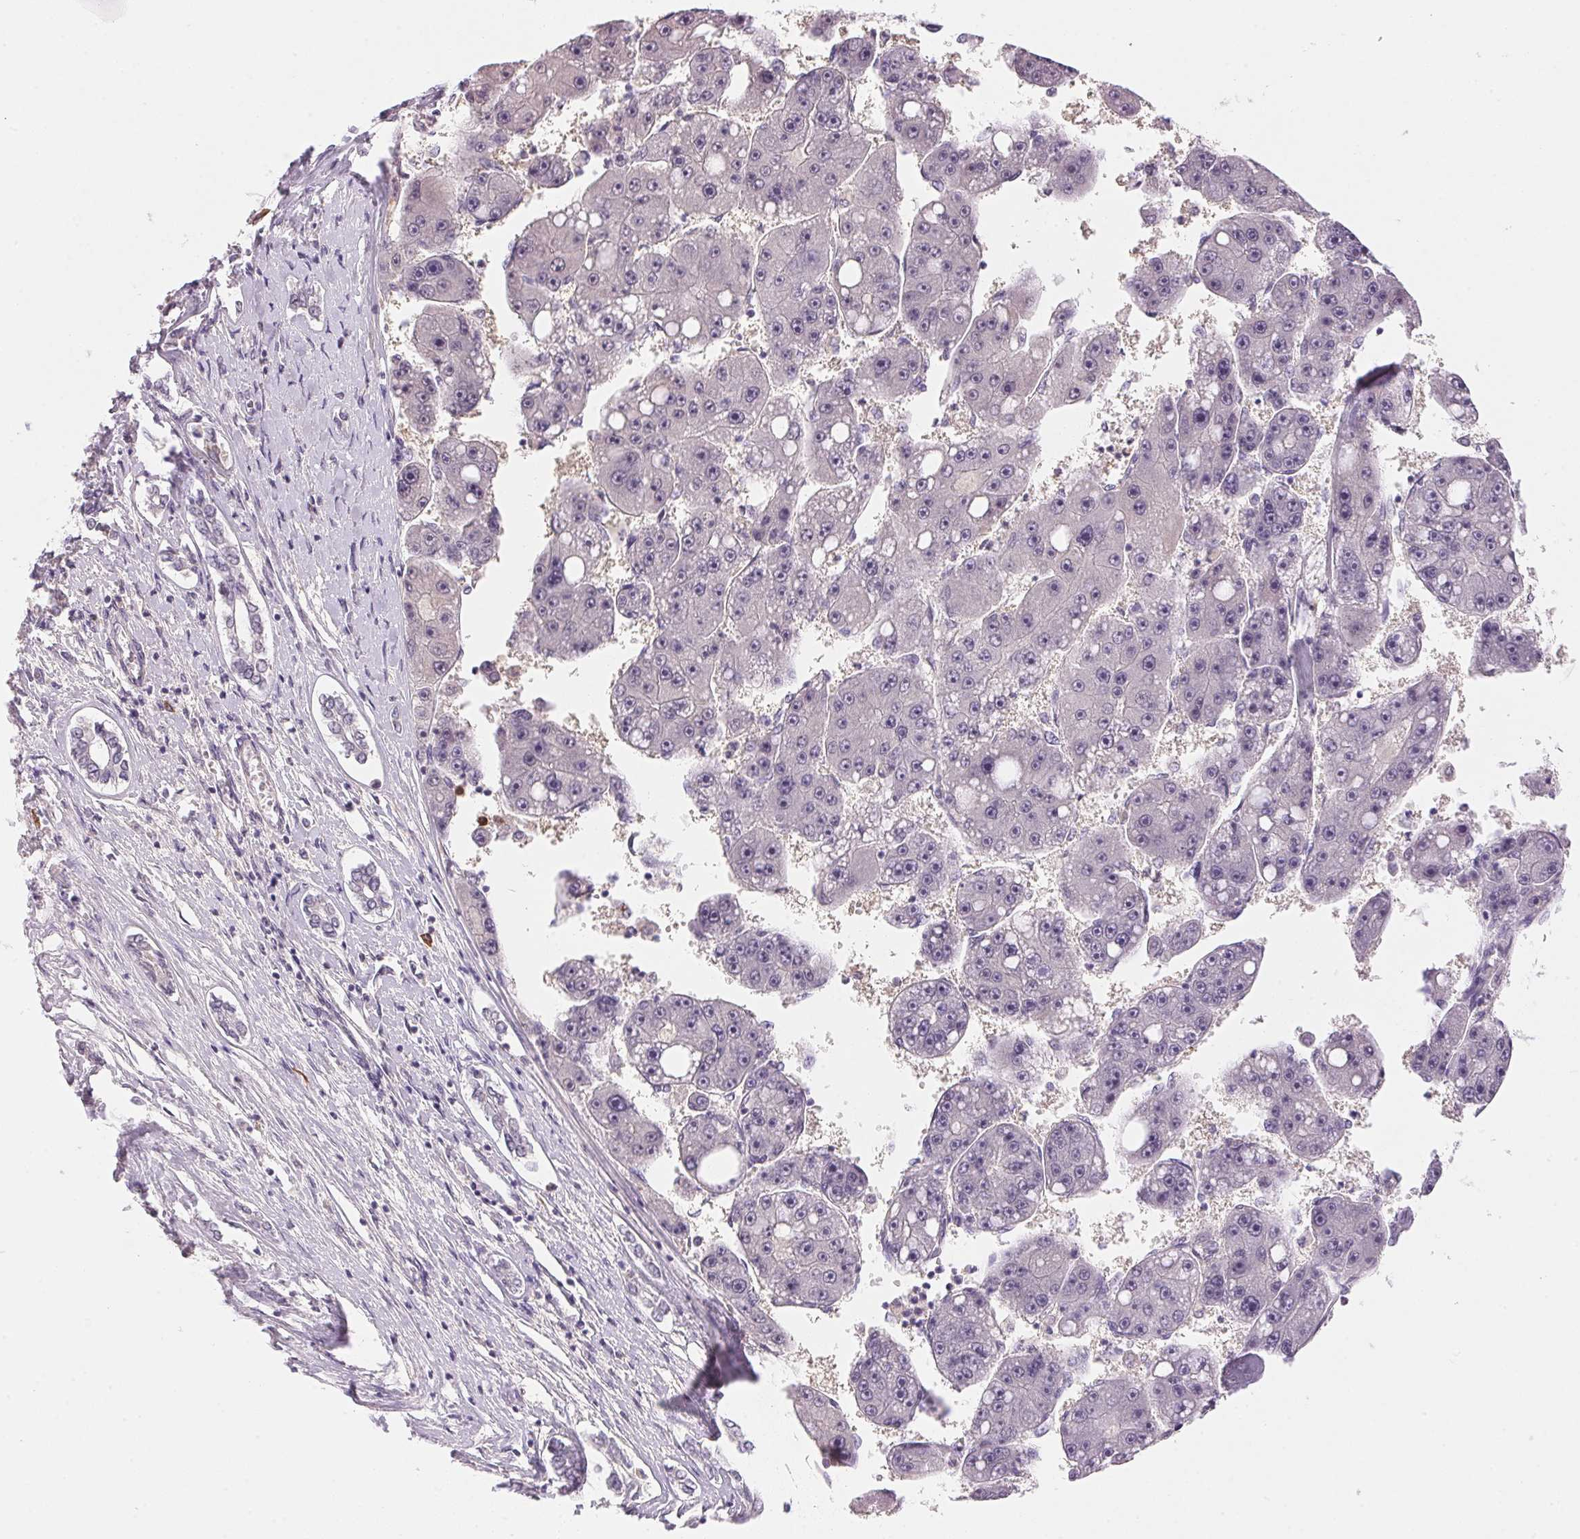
{"staining": {"intensity": "negative", "quantity": "none", "location": "none"}, "tissue": "liver cancer", "cell_type": "Tumor cells", "image_type": "cancer", "snomed": [{"axis": "morphology", "description": "Carcinoma, Hepatocellular, NOS"}, {"axis": "topography", "description": "Liver"}], "caption": "Micrograph shows no significant protein expression in tumor cells of liver cancer (hepatocellular carcinoma). (IHC, brightfield microscopy, high magnification).", "gene": "FNDC4", "patient": {"sex": "female", "age": 61}}